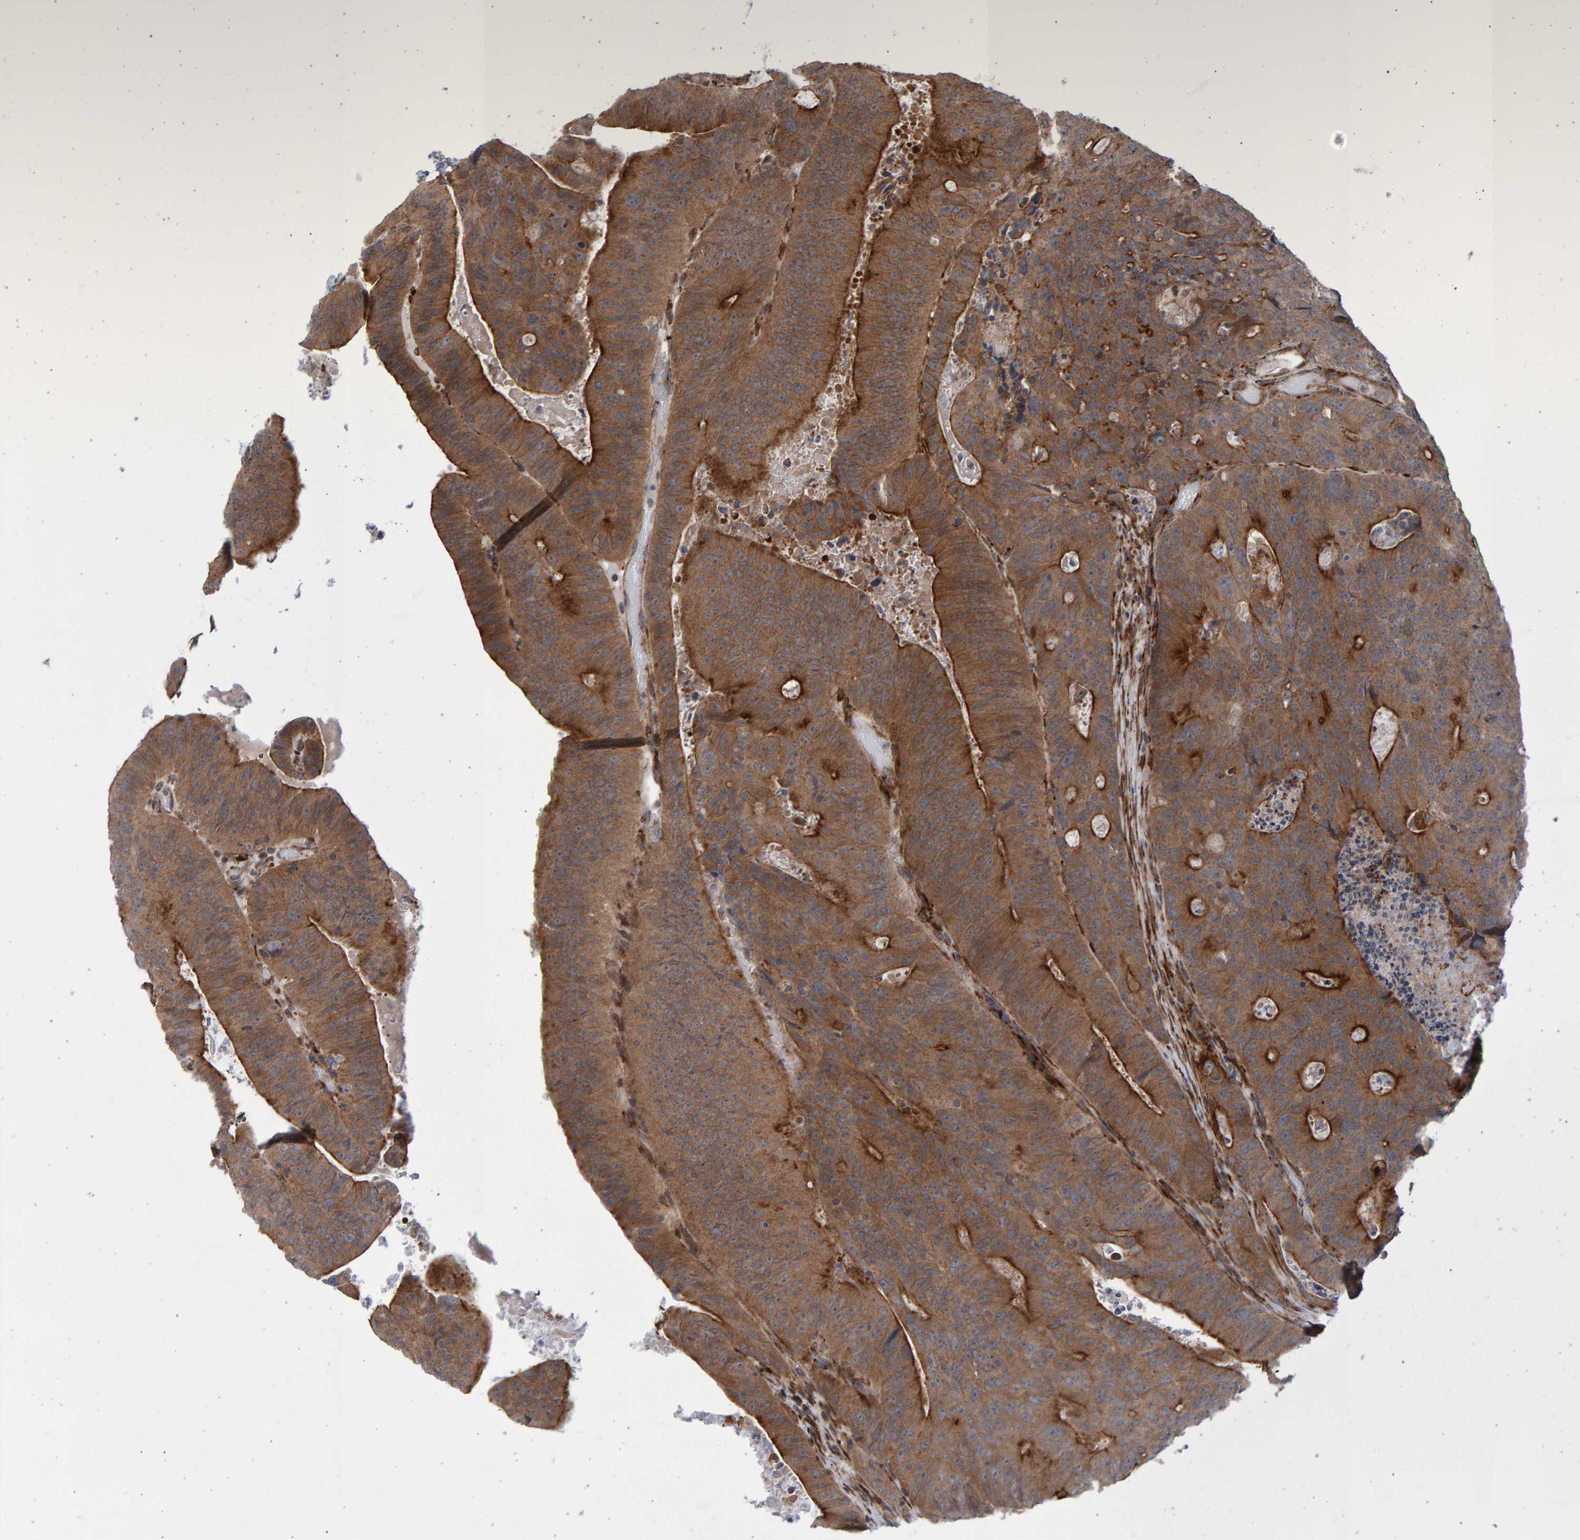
{"staining": {"intensity": "moderate", "quantity": ">75%", "location": "cytoplasmic/membranous"}, "tissue": "colorectal cancer", "cell_type": "Tumor cells", "image_type": "cancer", "snomed": [{"axis": "morphology", "description": "Adenocarcinoma, NOS"}, {"axis": "topography", "description": "Colon"}], "caption": "Immunohistochemistry of human colorectal cancer exhibits medium levels of moderate cytoplasmic/membranous positivity in approximately >75% of tumor cells. (Stains: DAB in brown, nuclei in blue, Microscopy: brightfield microscopy at high magnification).", "gene": "LRBA", "patient": {"sex": "male", "age": 87}}